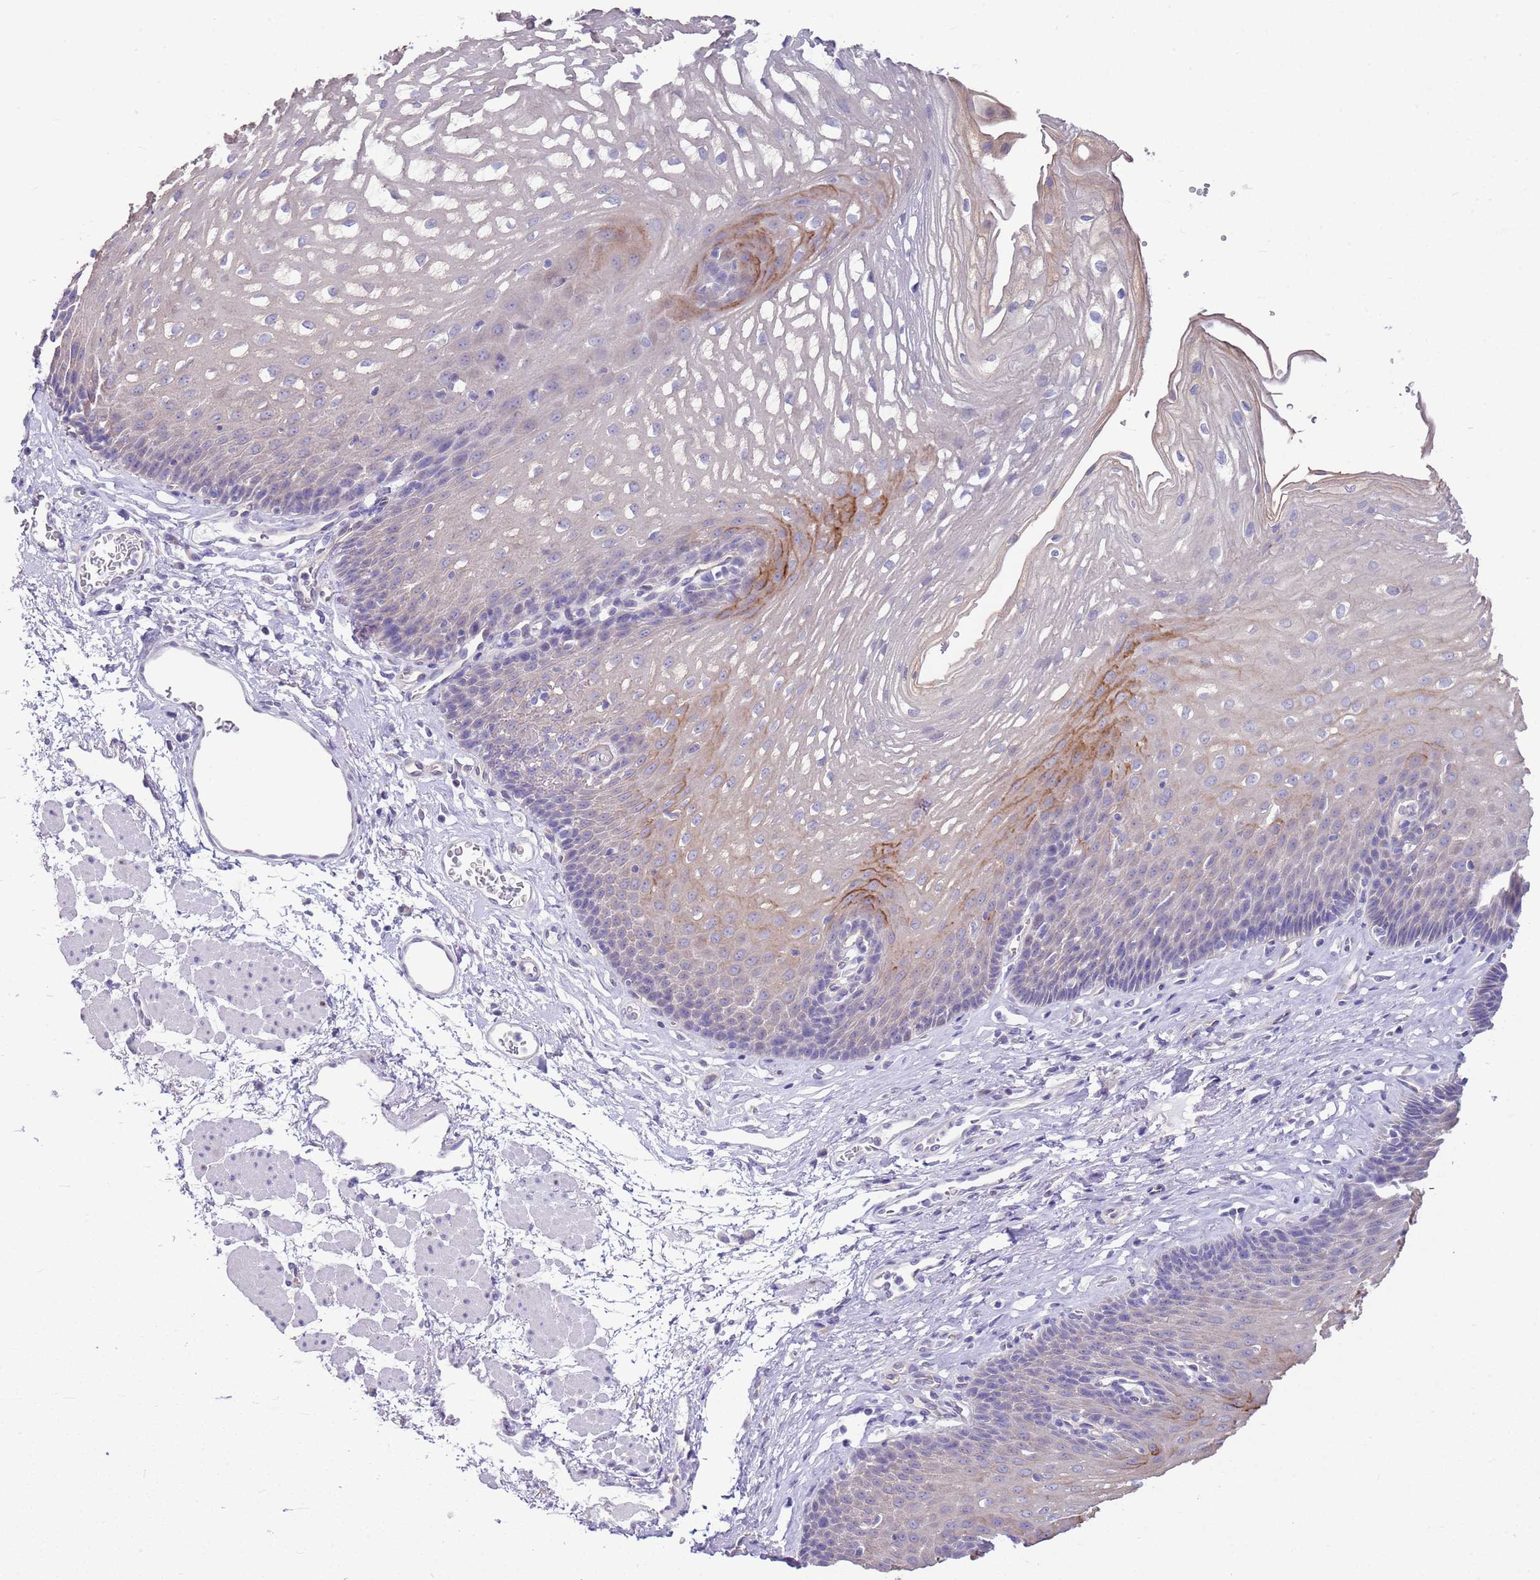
{"staining": {"intensity": "moderate", "quantity": "<25%", "location": "cytoplasmic/membranous"}, "tissue": "esophagus", "cell_type": "Squamous epithelial cells", "image_type": "normal", "snomed": [{"axis": "morphology", "description": "Normal tissue, NOS"}, {"axis": "topography", "description": "Esophagus"}], "caption": "Squamous epithelial cells exhibit low levels of moderate cytoplasmic/membranous expression in about <25% of cells in normal human esophagus. (DAB (3,3'-diaminobenzidine) IHC, brown staining for protein, blue staining for nuclei).", "gene": "BRMS1L", "patient": {"sex": "female", "age": 66}}